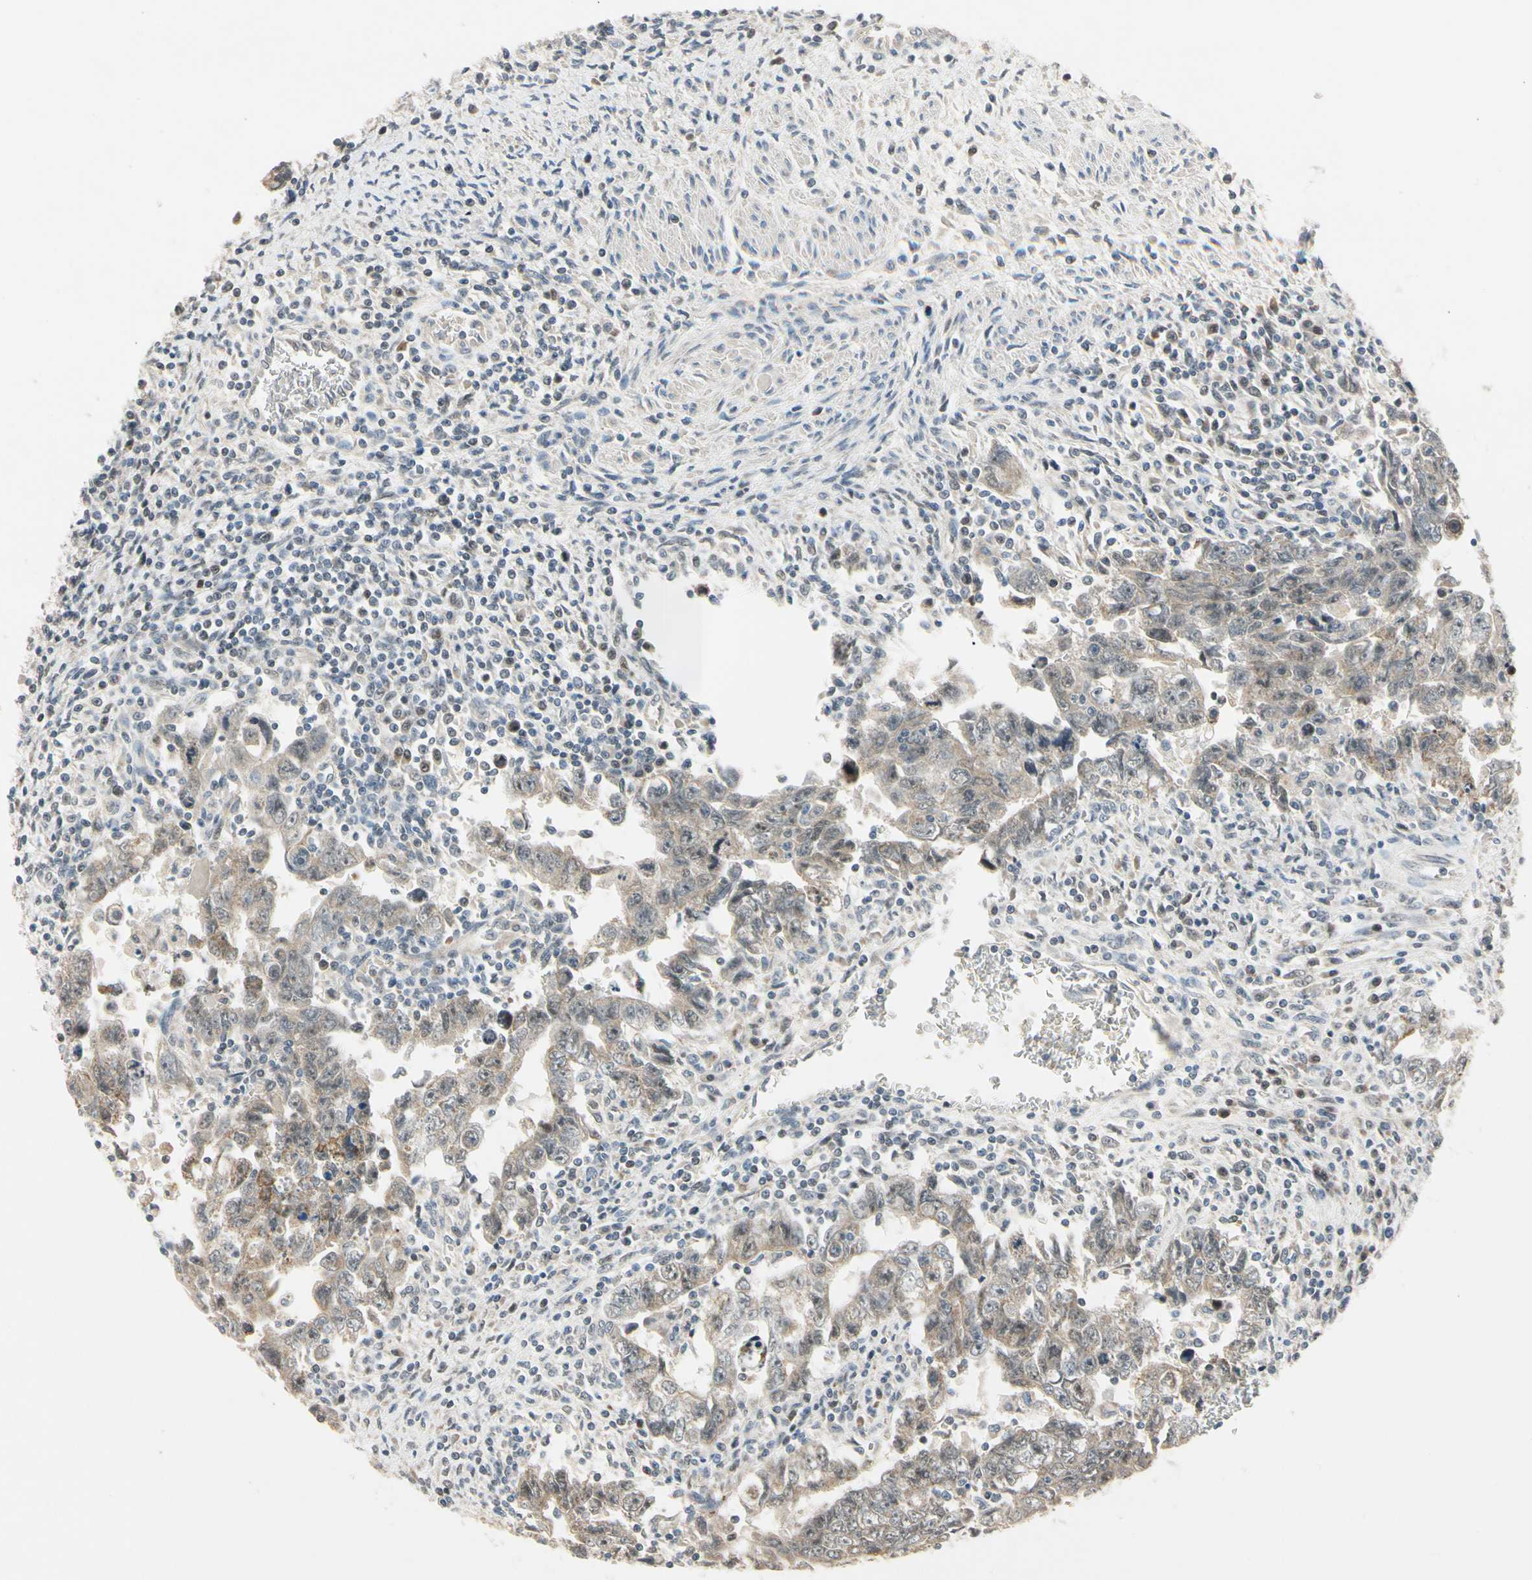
{"staining": {"intensity": "weak", "quantity": ">75%", "location": "cytoplasmic/membranous"}, "tissue": "testis cancer", "cell_type": "Tumor cells", "image_type": "cancer", "snomed": [{"axis": "morphology", "description": "Carcinoma, Embryonal, NOS"}, {"axis": "topography", "description": "Testis"}], "caption": "Immunohistochemistry (IHC) (DAB (3,3'-diaminobenzidine)) staining of embryonal carcinoma (testis) demonstrates weak cytoplasmic/membranous protein positivity in about >75% of tumor cells.", "gene": "RIOX2", "patient": {"sex": "male", "age": 28}}